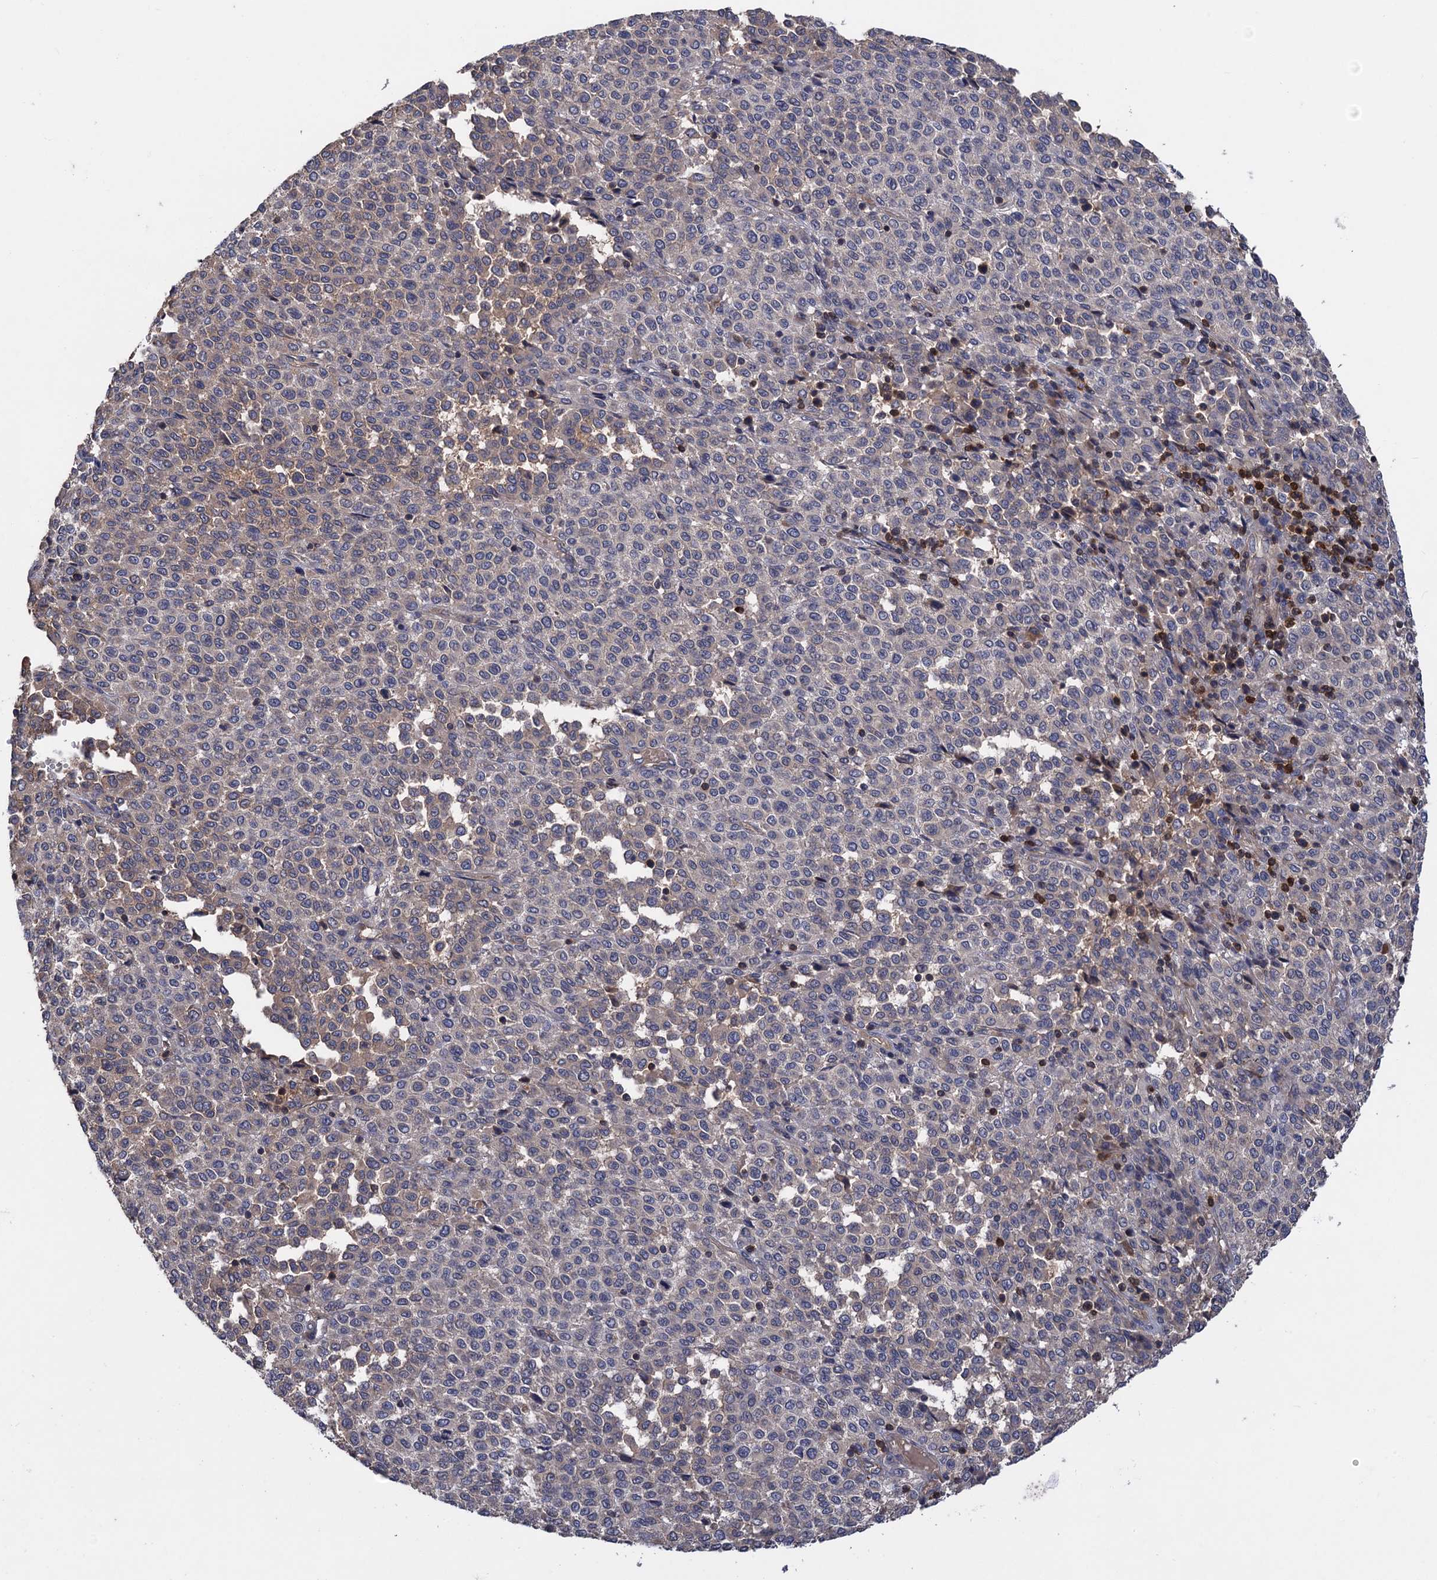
{"staining": {"intensity": "negative", "quantity": "none", "location": "none"}, "tissue": "melanoma", "cell_type": "Tumor cells", "image_type": "cancer", "snomed": [{"axis": "morphology", "description": "Malignant melanoma, Metastatic site"}, {"axis": "topography", "description": "Pancreas"}], "caption": "High power microscopy photomicrograph of an immunohistochemistry histopathology image of malignant melanoma (metastatic site), revealing no significant expression in tumor cells. (DAB immunohistochemistry (IHC) visualized using brightfield microscopy, high magnification).", "gene": "DGKA", "patient": {"sex": "female", "age": 30}}